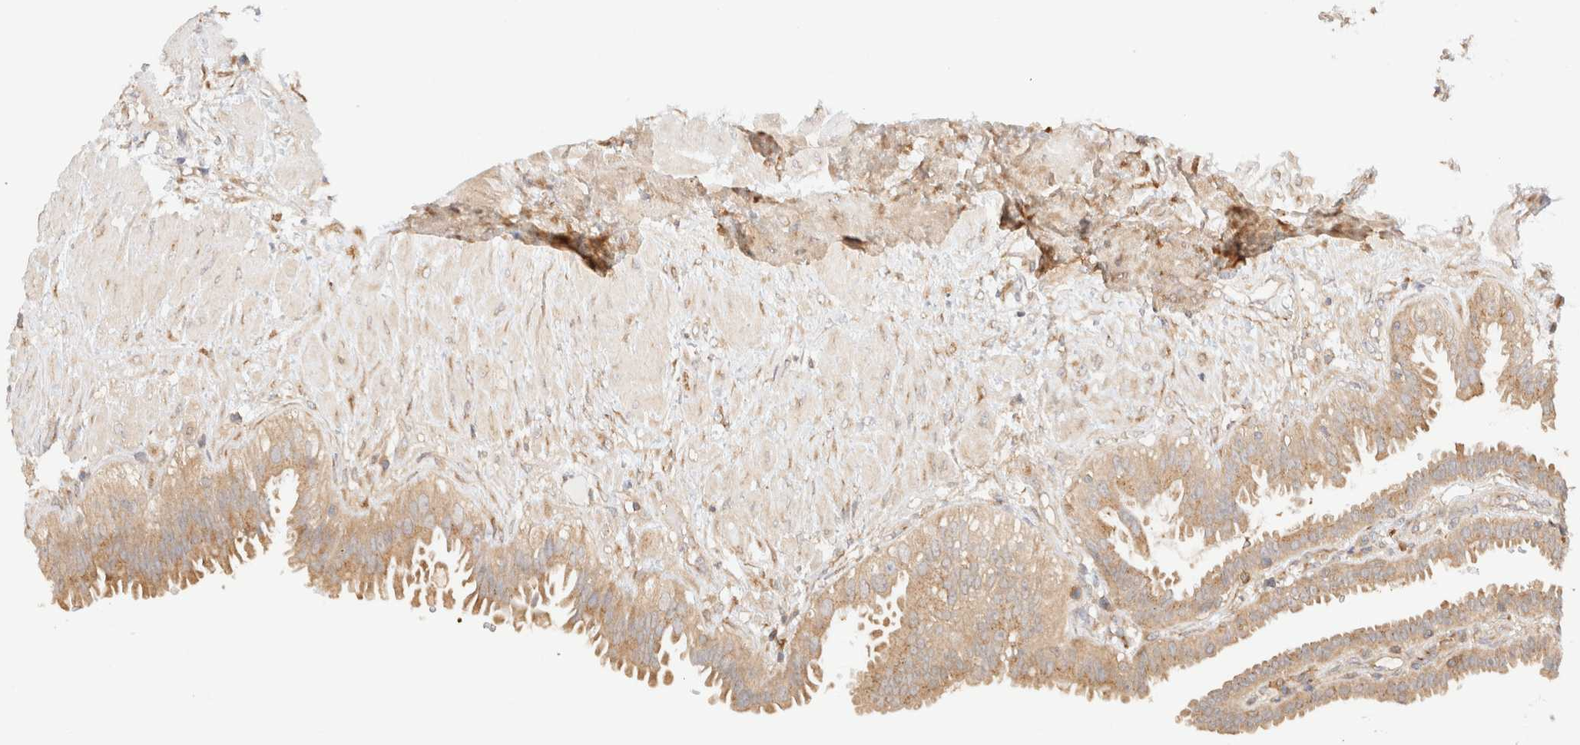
{"staining": {"intensity": "weak", "quantity": ">75%", "location": "cytoplasmic/membranous"}, "tissue": "fallopian tube", "cell_type": "Glandular cells", "image_type": "normal", "snomed": [{"axis": "morphology", "description": "Normal tissue, NOS"}, {"axis": "topography", "description": "Fallopian tube"}, {"axis": "topography", "description": "Placenta"}], "caption": "Protein expression analysis of normal fallopian tube demonstrates weak cytoplasmic/membranous positivity in about >75% of glandular cells.", "gene": "RABEP1", "patient": {"sex": "female", "age": 34}}